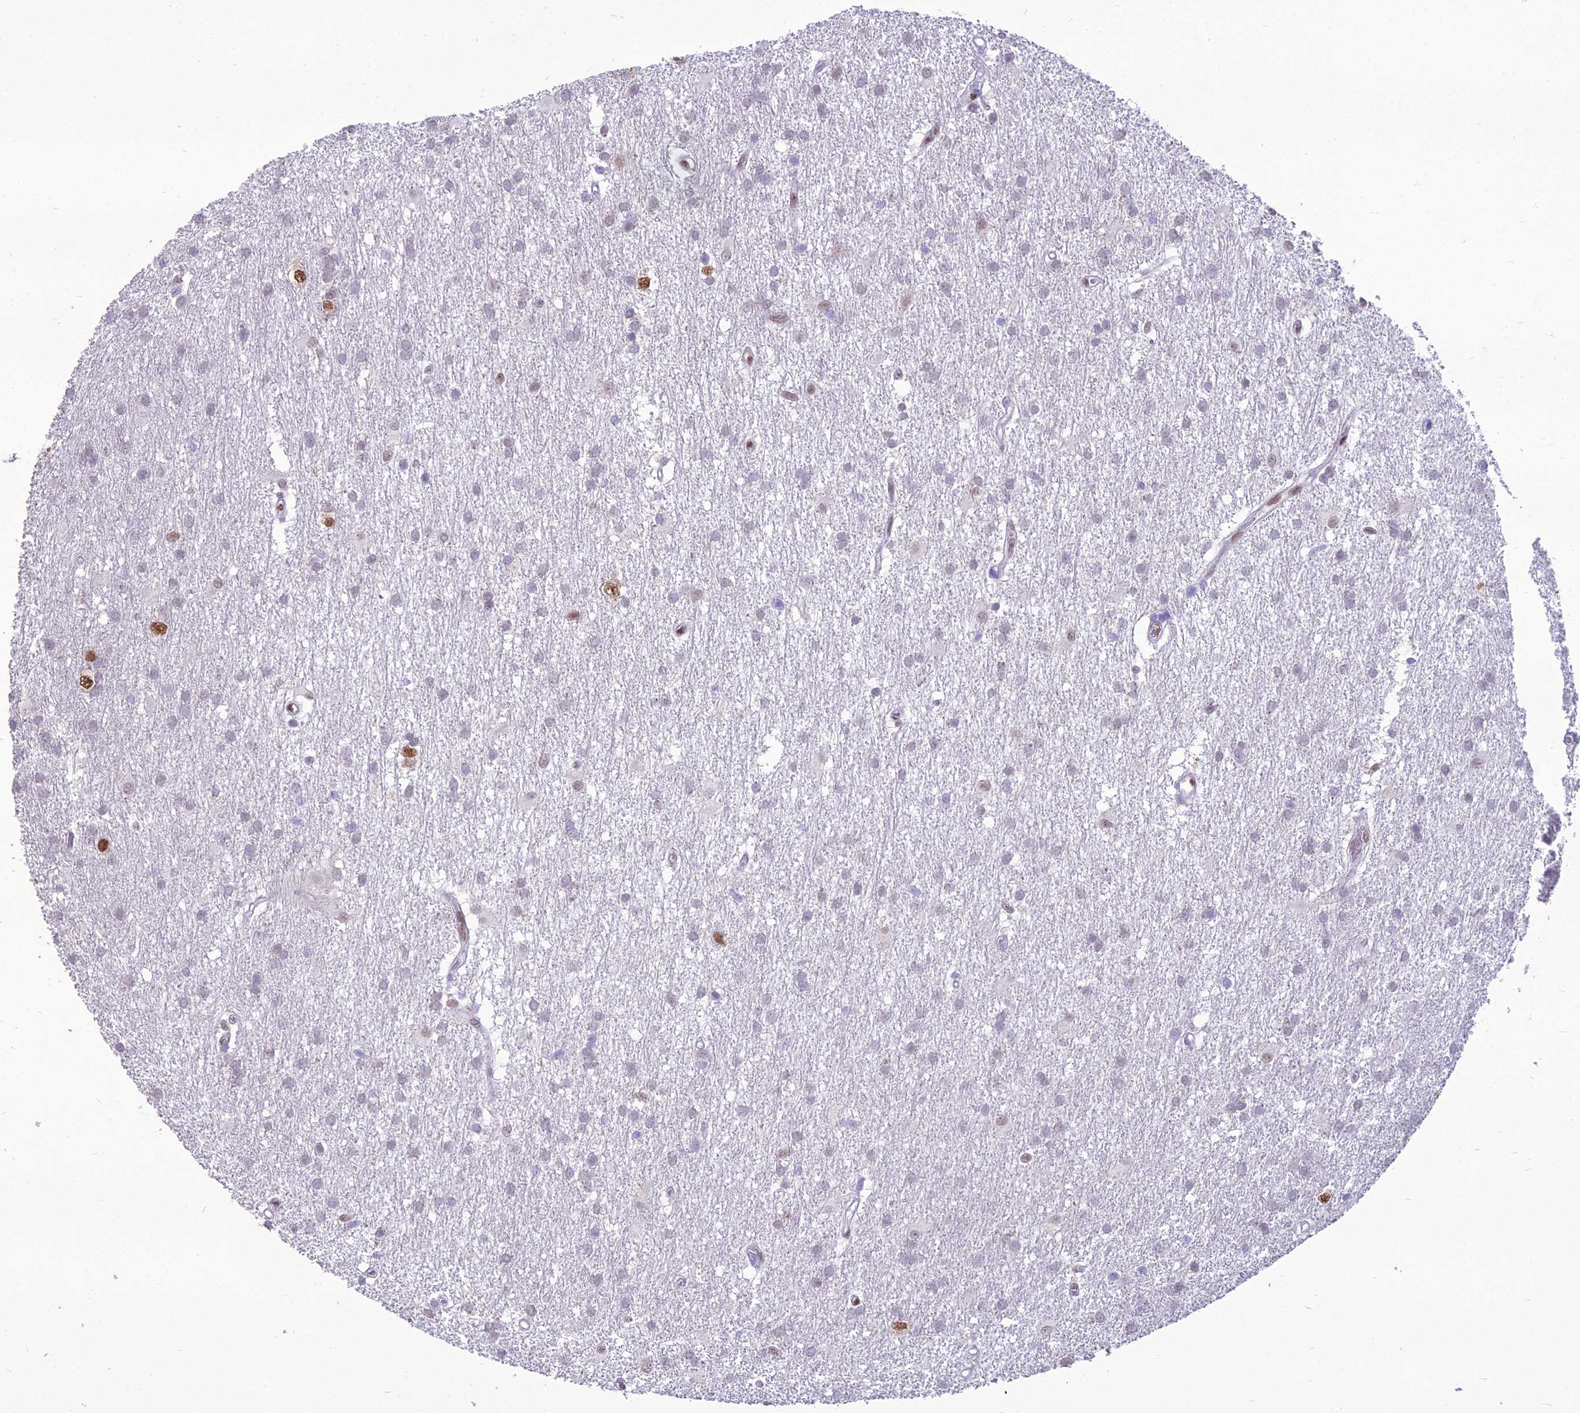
{"staining": {"intensity": "moderate", "quantity": "<25%", "location": "nuclear"}, "tissue": "glioma", "cell_type": "Tumor cells", "image_type": "cancer", "snomed": [{"axis": "morphology", "description": "Glioma, malignant, High grade"}, {"axis": "topography", "description": "Brain"}], "caption": "Immunohistochemistry (IHC) image of neoplastic tissue: high-grade glioma (malignant) stained using IHC demonstrates low levels of moderate protein expression localized specifically in the nuclear of tumor cells, appearing as a nuclear brown color.", "gene": "NOVA2", "patient": {"sex": "male", "age": 77}}